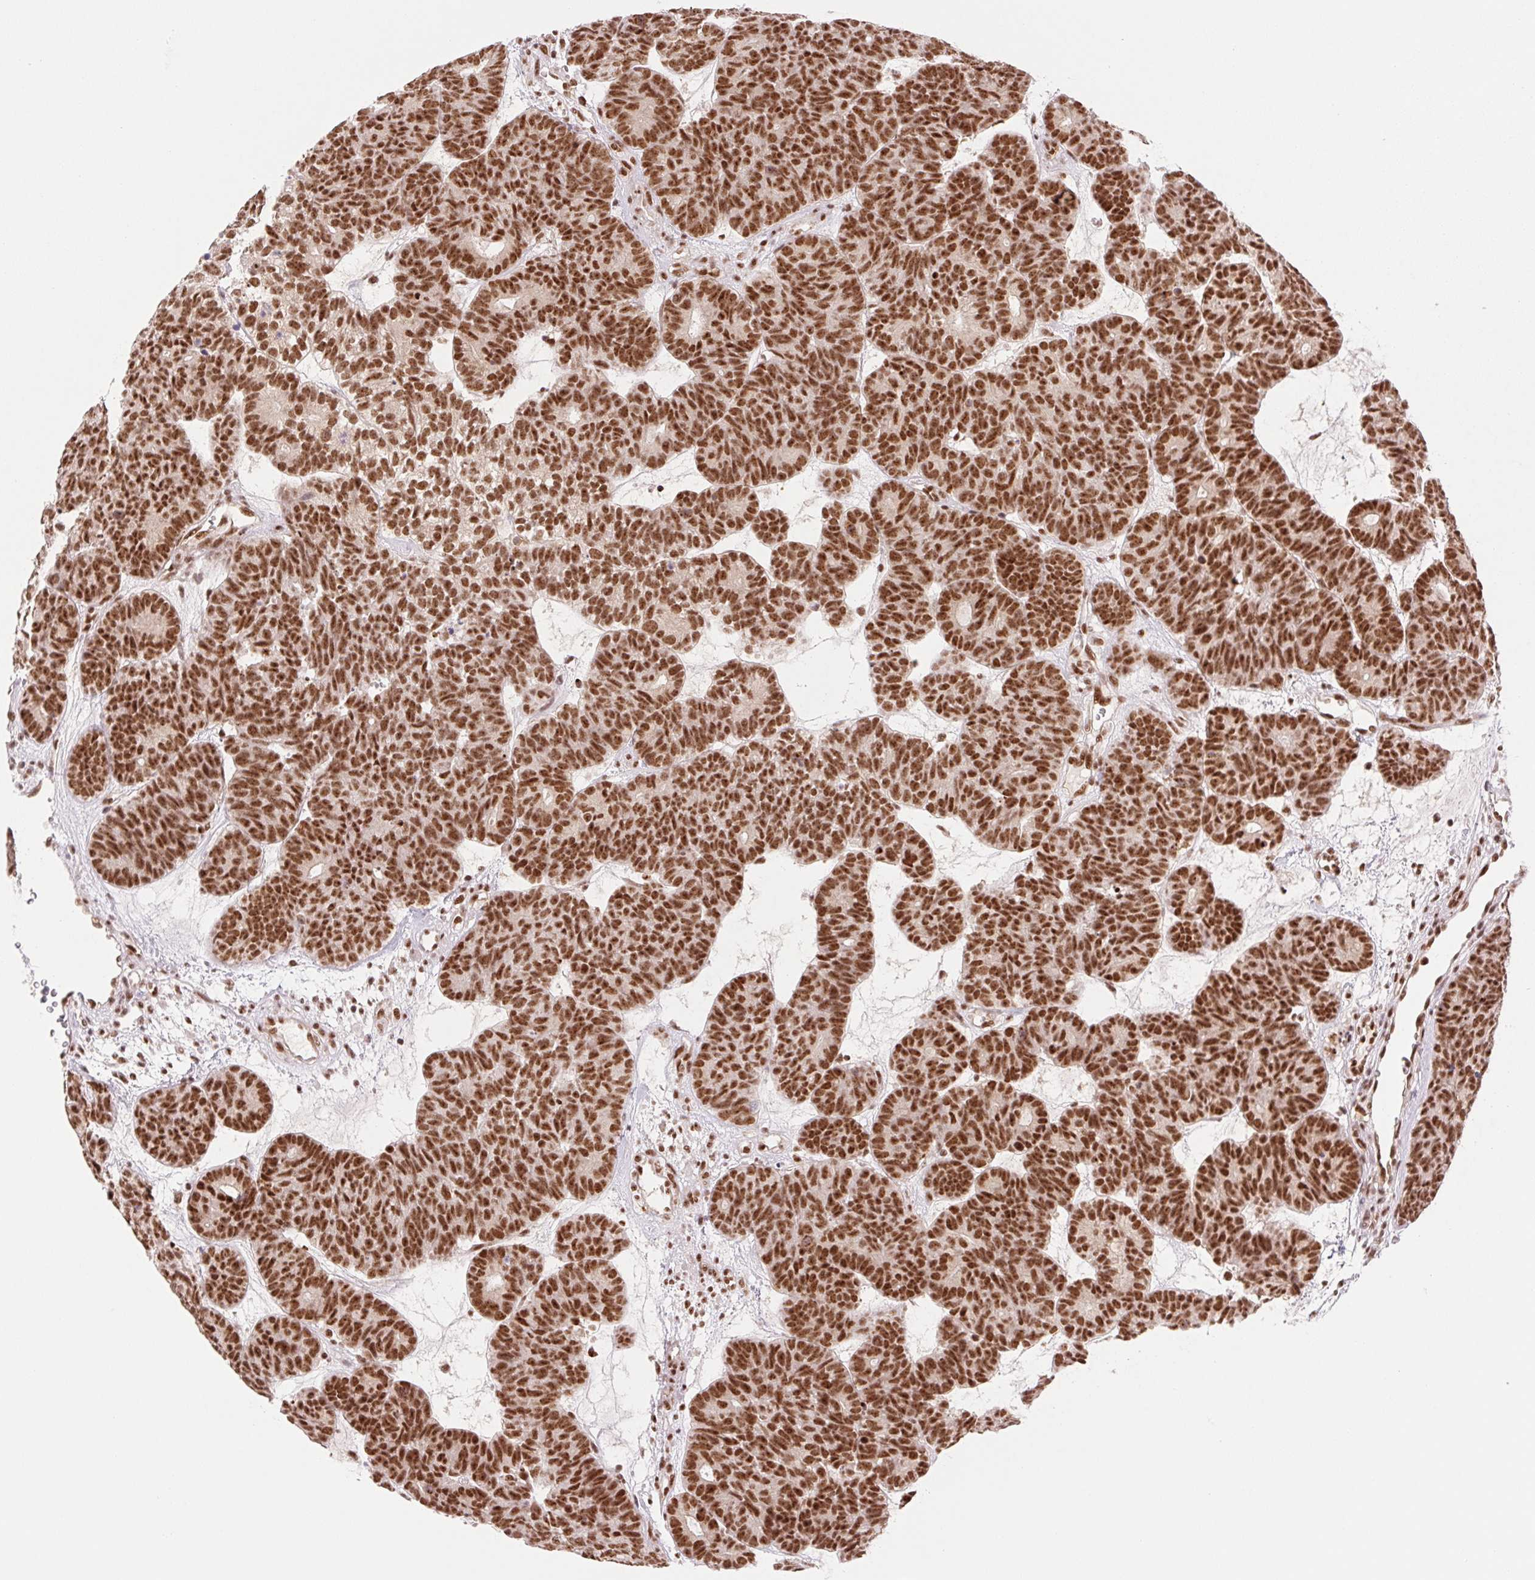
{"staining": {"intensity": "strong", "quantity": ">75%", "location": "nuclear"}, "tissue": "head and neck cancer", "cell_type": "Tumor cells", "image_type": "cancer", "snomed": [{"axis": "morphology", "description": "Adenocarcinoma, NOS"}, {"axis": "topography", "description": "Head-Neck"}], "caption": "Immunohistochemical staining of human head and neck cancer (adenocarcinoma) reveals high levels of strong nuclear expression in about >75% of tumor cells. The staining was performed using DAB (3,3'-diaminobenzidine) to visualize the protein expression in brown, while the nuclei were stained in blue with hematoxylin (Magnification: 20x).", "gene": "PRDM11", "patient": {"sex": "female", "age": 81}}